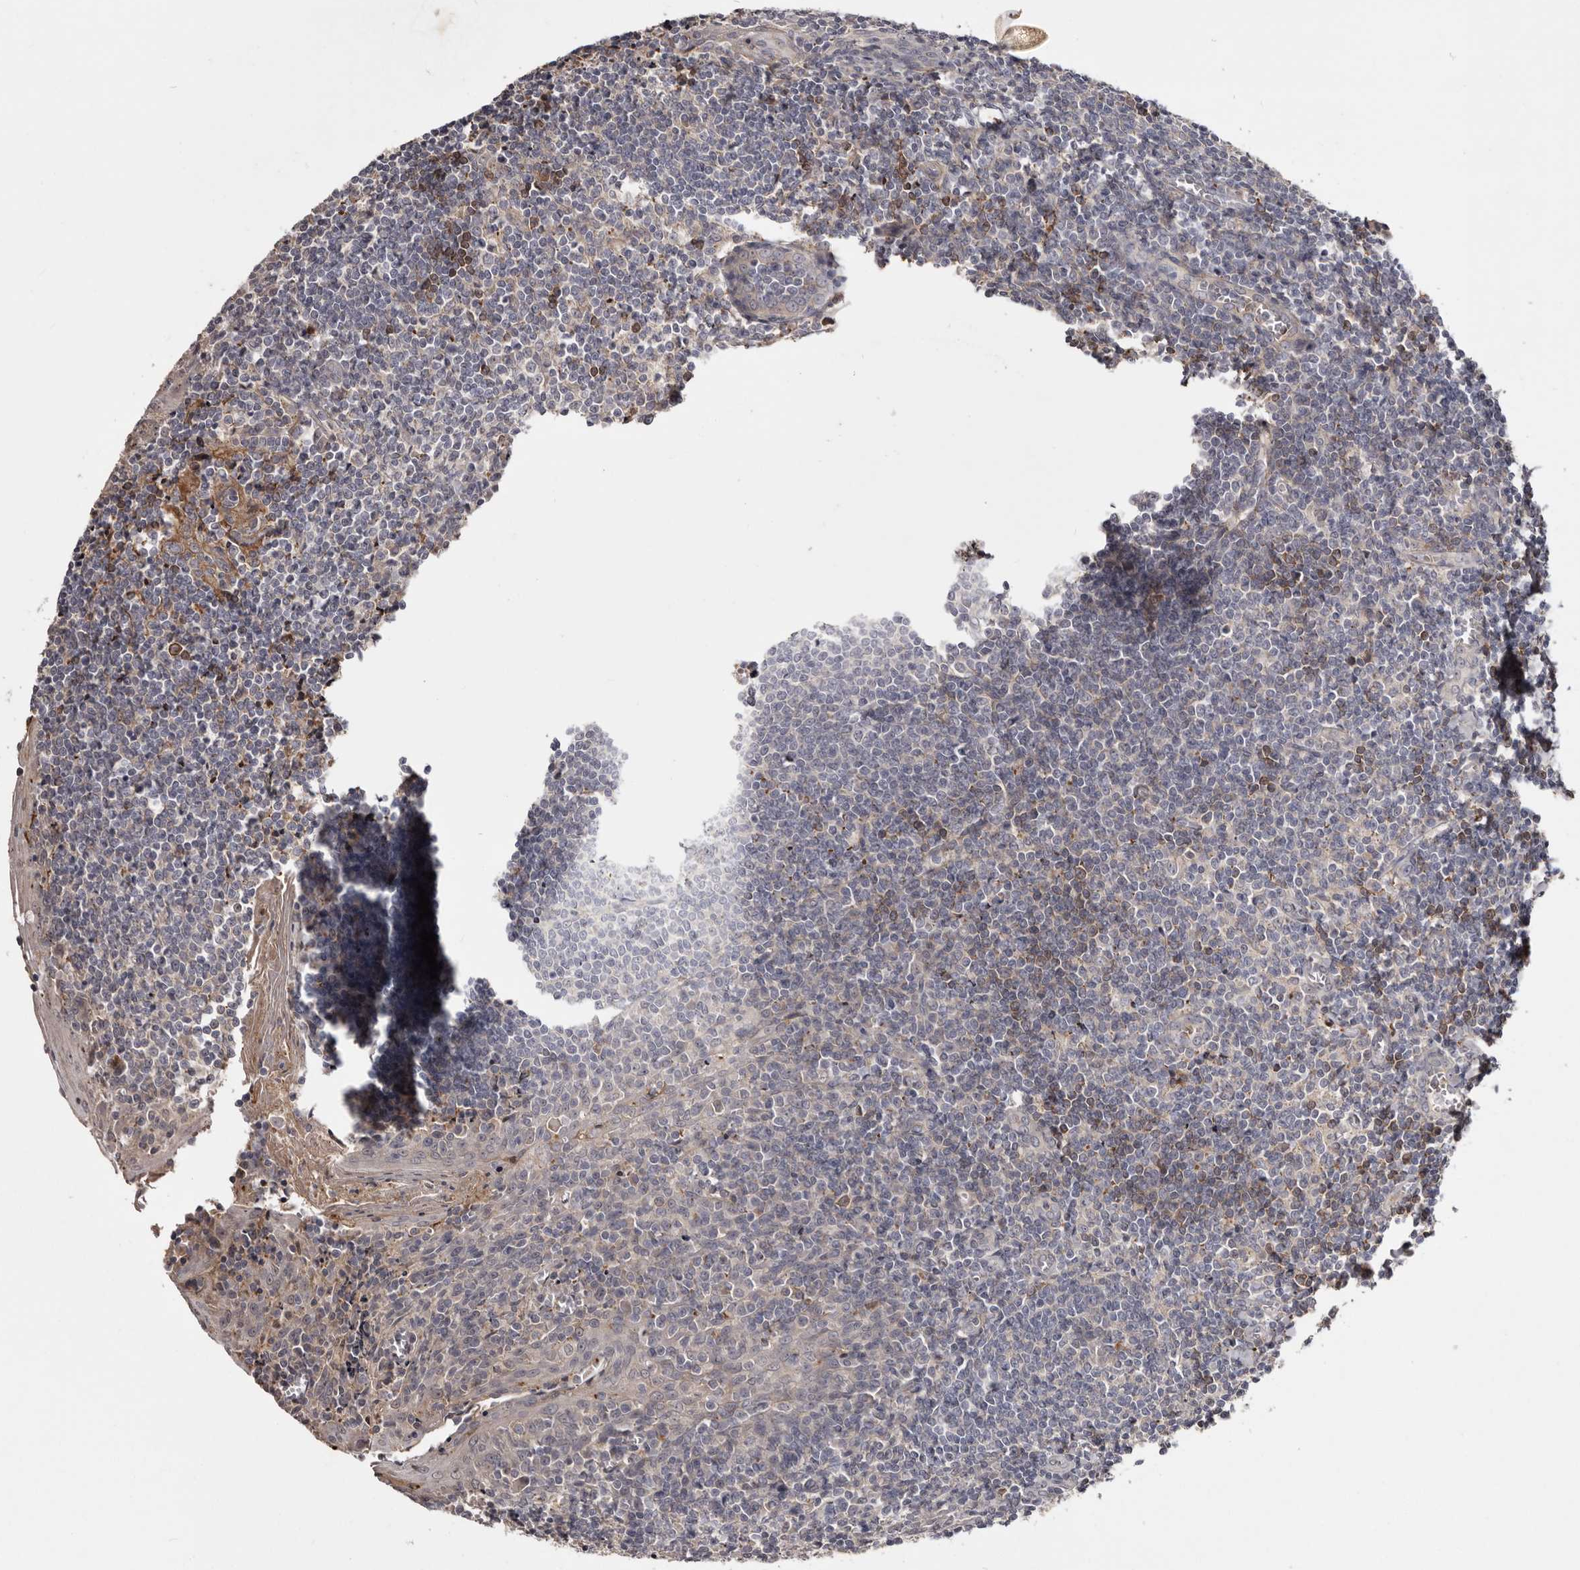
{"staining": {"intensity": "weak", "quantity": "<25%", "location": "cytoplasmic/membranous"}, "tissue": "tonsil", "cell_type": "Germinal center cells", "image_type": "normal", "snomed": [{"axis": "morphology", "description": "Normal tissue, NOS"}, {"axis": "topography", "description": "Tonsil"}], "caption": "DAB immunohistochemical staining of benign human tonsil exhibits no significant expression in germinal center cells.", "gene": "CYP1B1", "patient": {"sex": "male", "age": 27}}